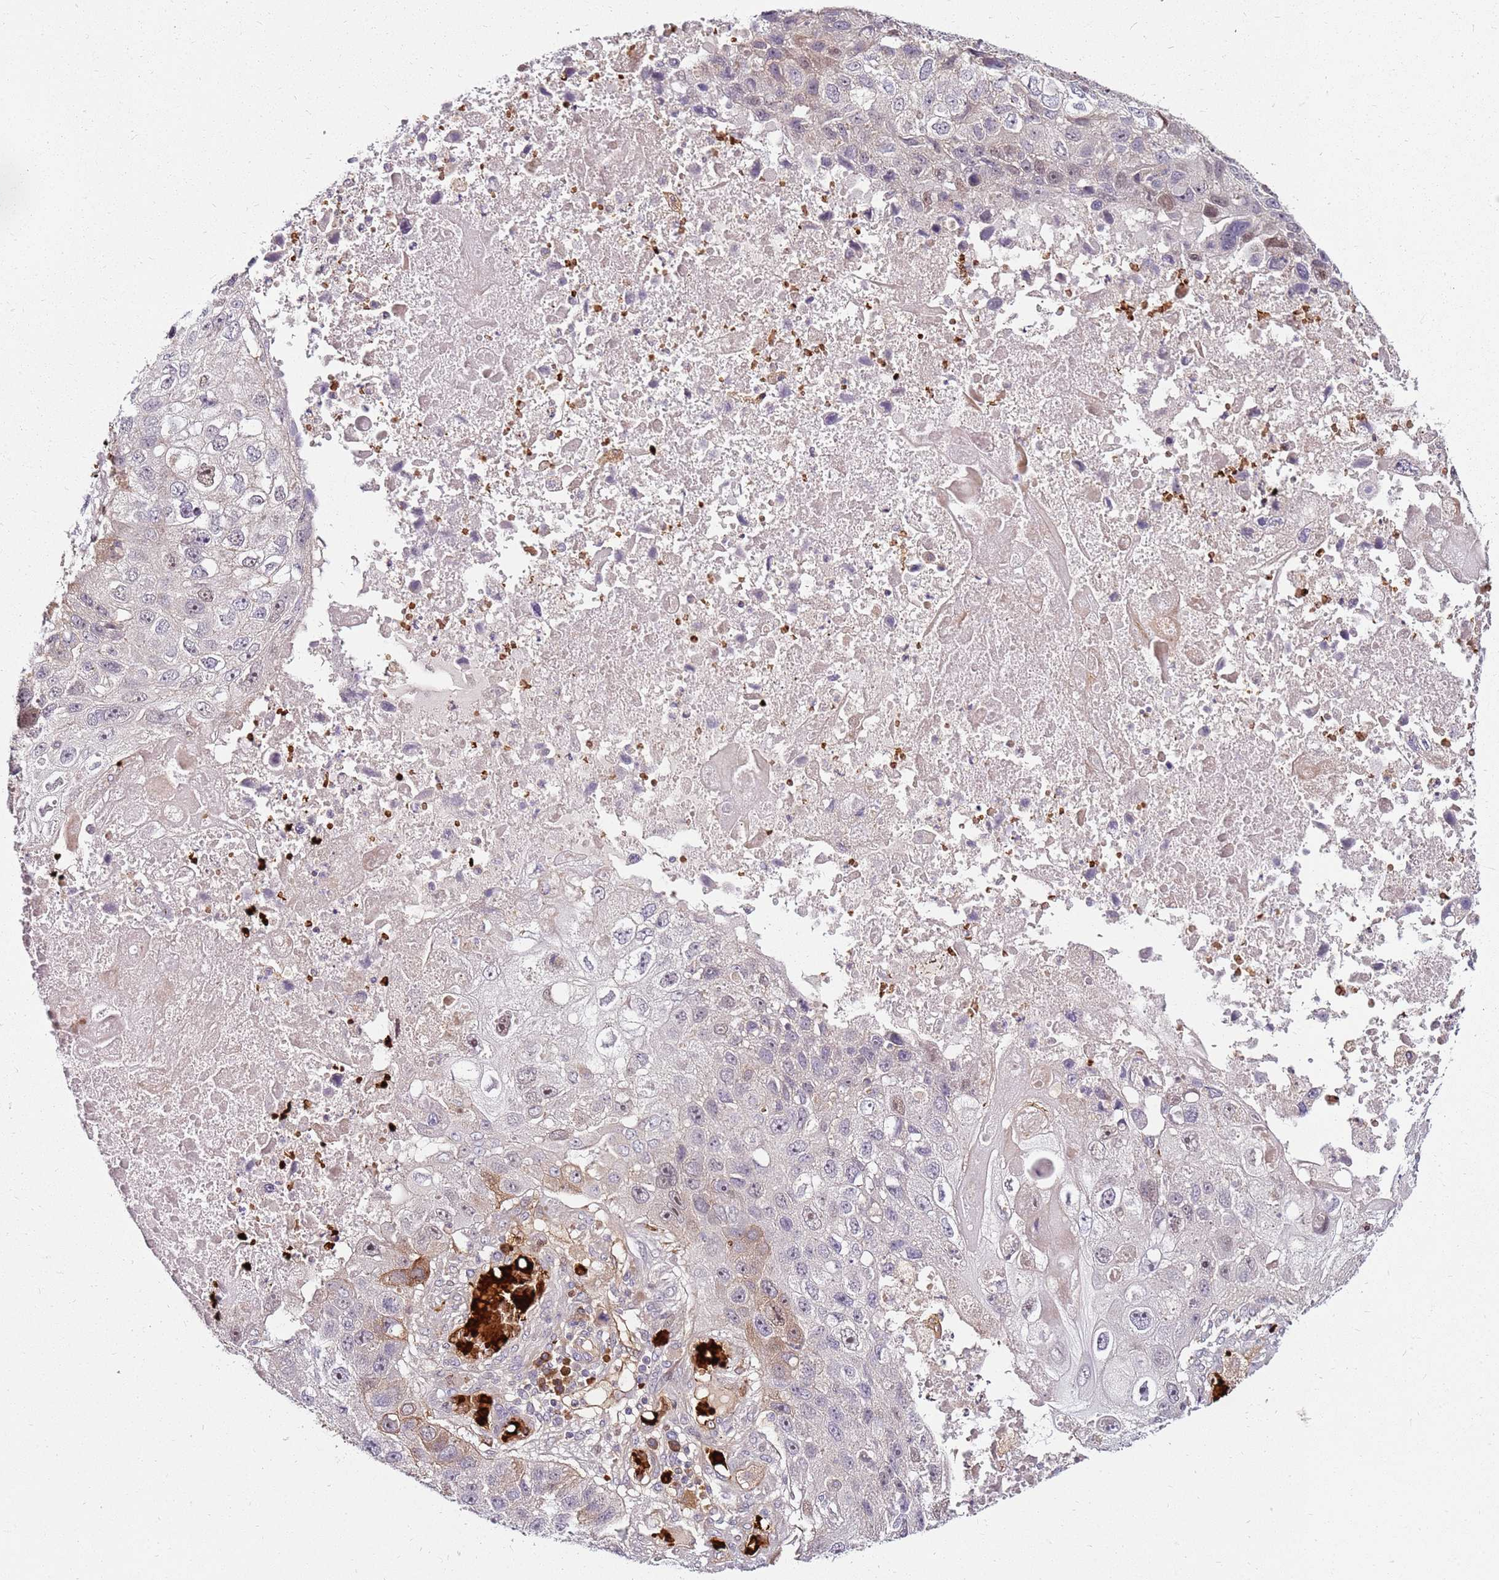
{"staining": {"intensity": "negative", "quantity": "none", "location": "none"}, "tissue": "lung cancer", "cell_type": "Tumor cells", "image_type": "cancer", "snomed": [{"axis": "morphology", "description": "Squamous cell carcinoma, NOS"}, {"axis": "topography", "description": "Lung"}], "caption": "Micrograph shows no significant protein positivity in tumor cells of lung squamous cell carcinoma.", "gene": "RNF11", "patient": {"sex": "male", "age": 61}}